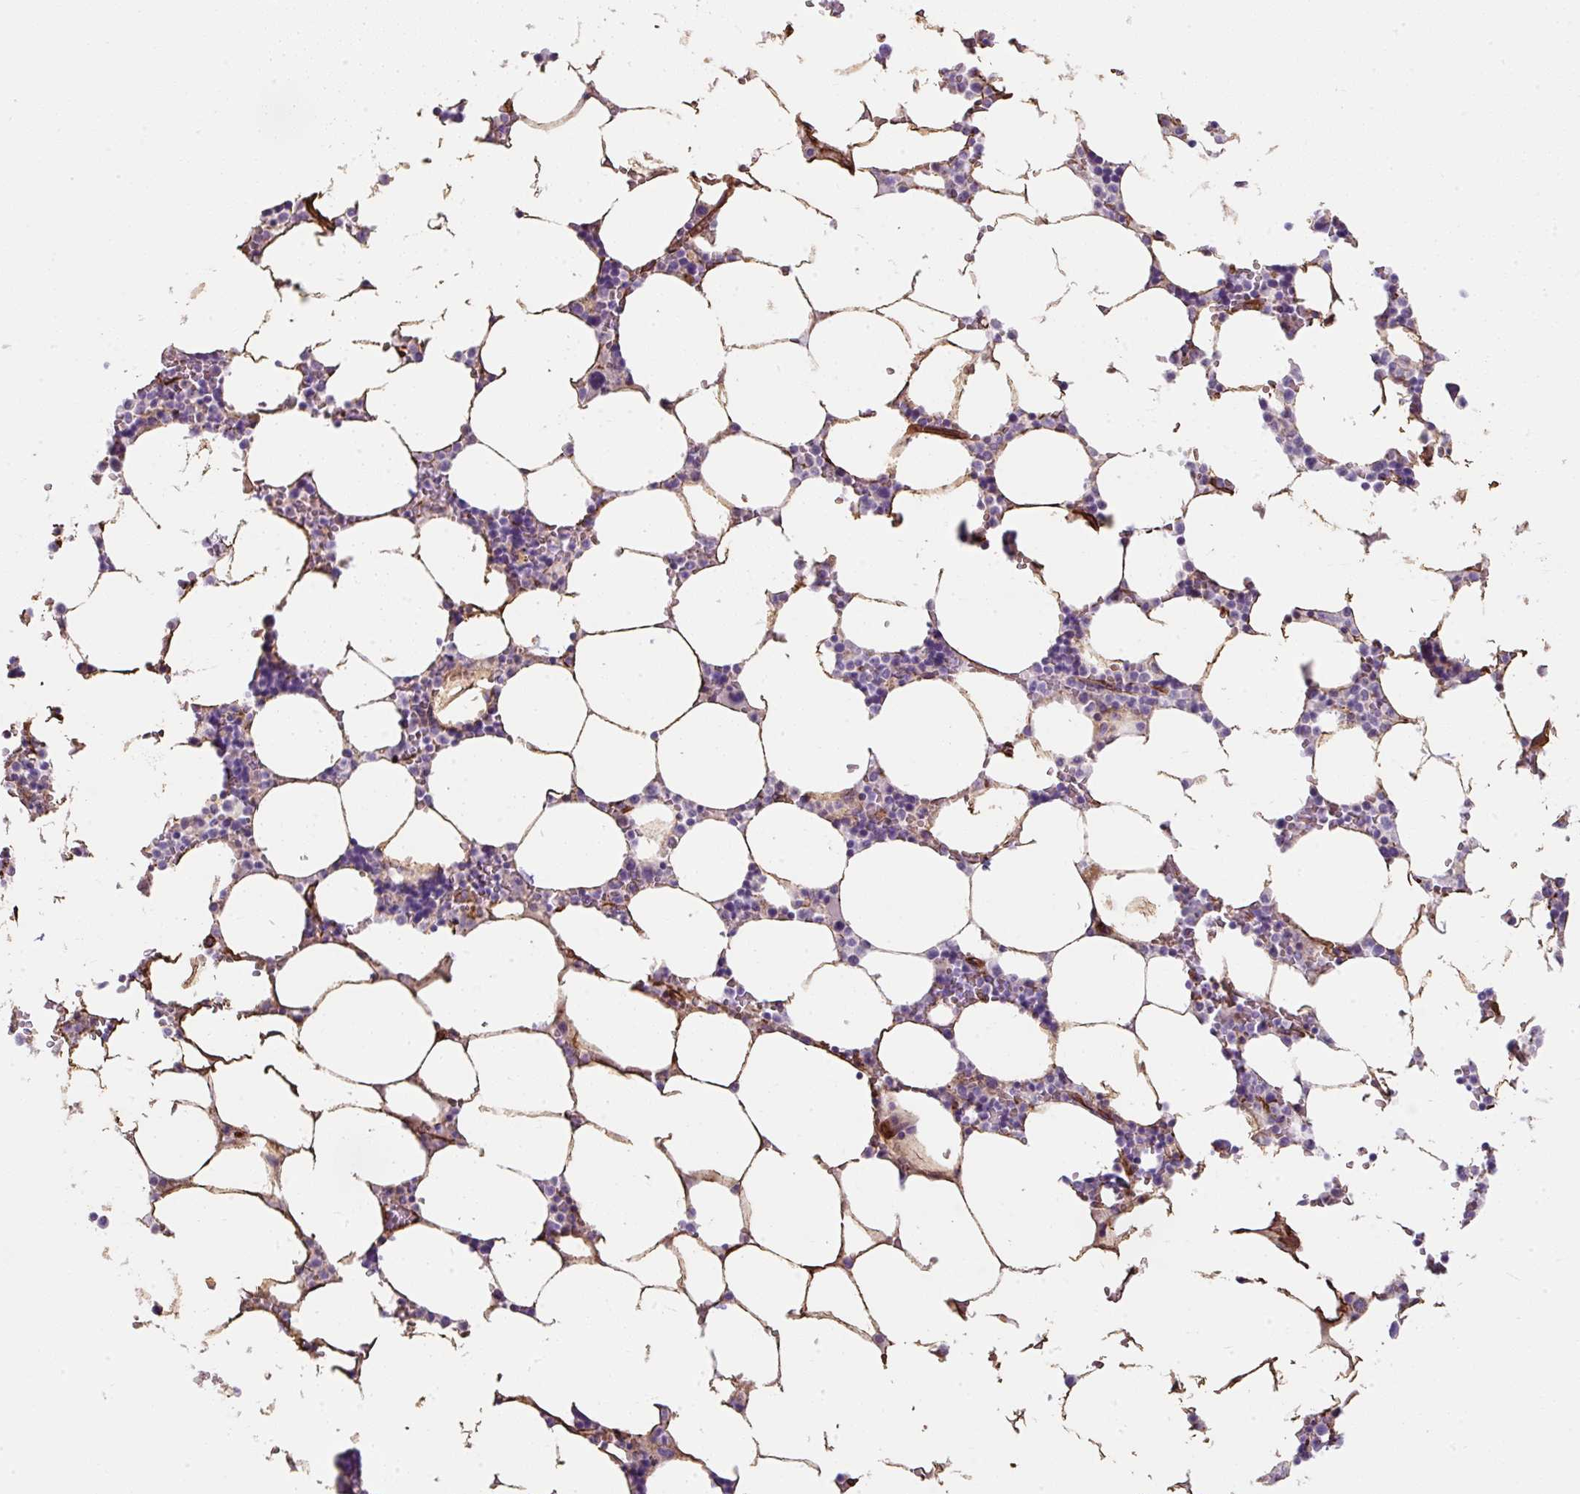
{"staining": {"intensity": "negative", "quantity": "none", "location": "none"}, "tissue": "bone marrow", "cell_type": "Hematopoietic cells", "image_type": "normal", "snomed": [{"axis": "morphology", "description": "Normal tissue, NOS"}, {"axis": "topography", "description": "Bone marrow"}], "caption": "Immunohistochemical staining of normal human bone marrow reveals no significant staining in hematopoietic cells.", "gene": "ANKUB1", "patient": {"sex": "male", "age": 64}}